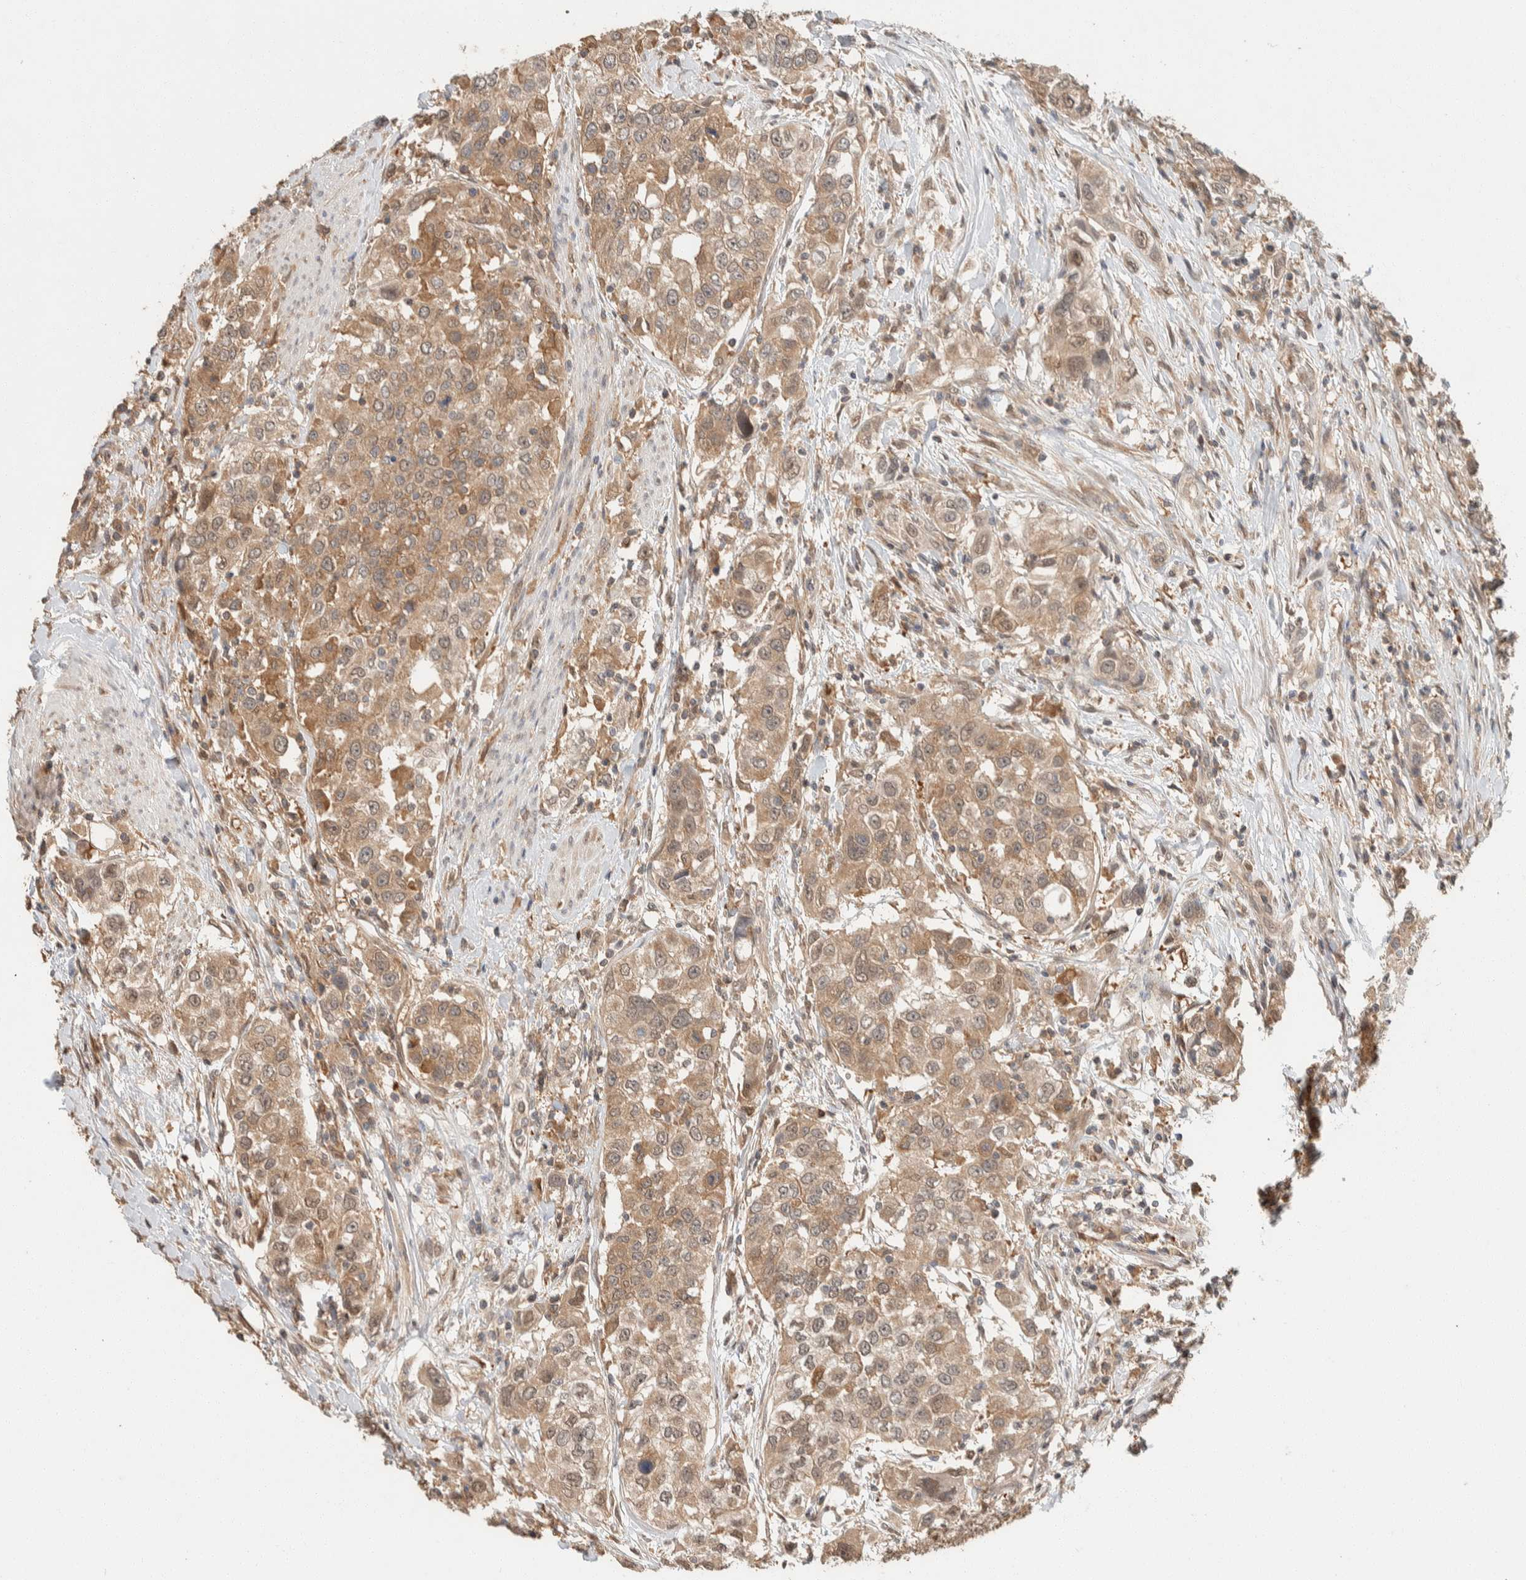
{"staining": {"intensity": "moderate", "quantity": ">75%", "location": "cytoplasmic/membranous"}, "tissue": "urothelial cancer", "cell_type": "Tumor cells", "image_type": "cancer", "snomed": [{"axis": "morphology", "description": "Urothelial carcinoma, High grade"}, {"axis": "topography", "description": "Urinary bladder"}], "caption": "Protein staining of urothelial cancer tissue demonstrates moderate cytoplasmic/membranous staining in about >75% of tumor cells.", "gene": "ZNF567", "patient": {"sex": "female", "age": 80}}